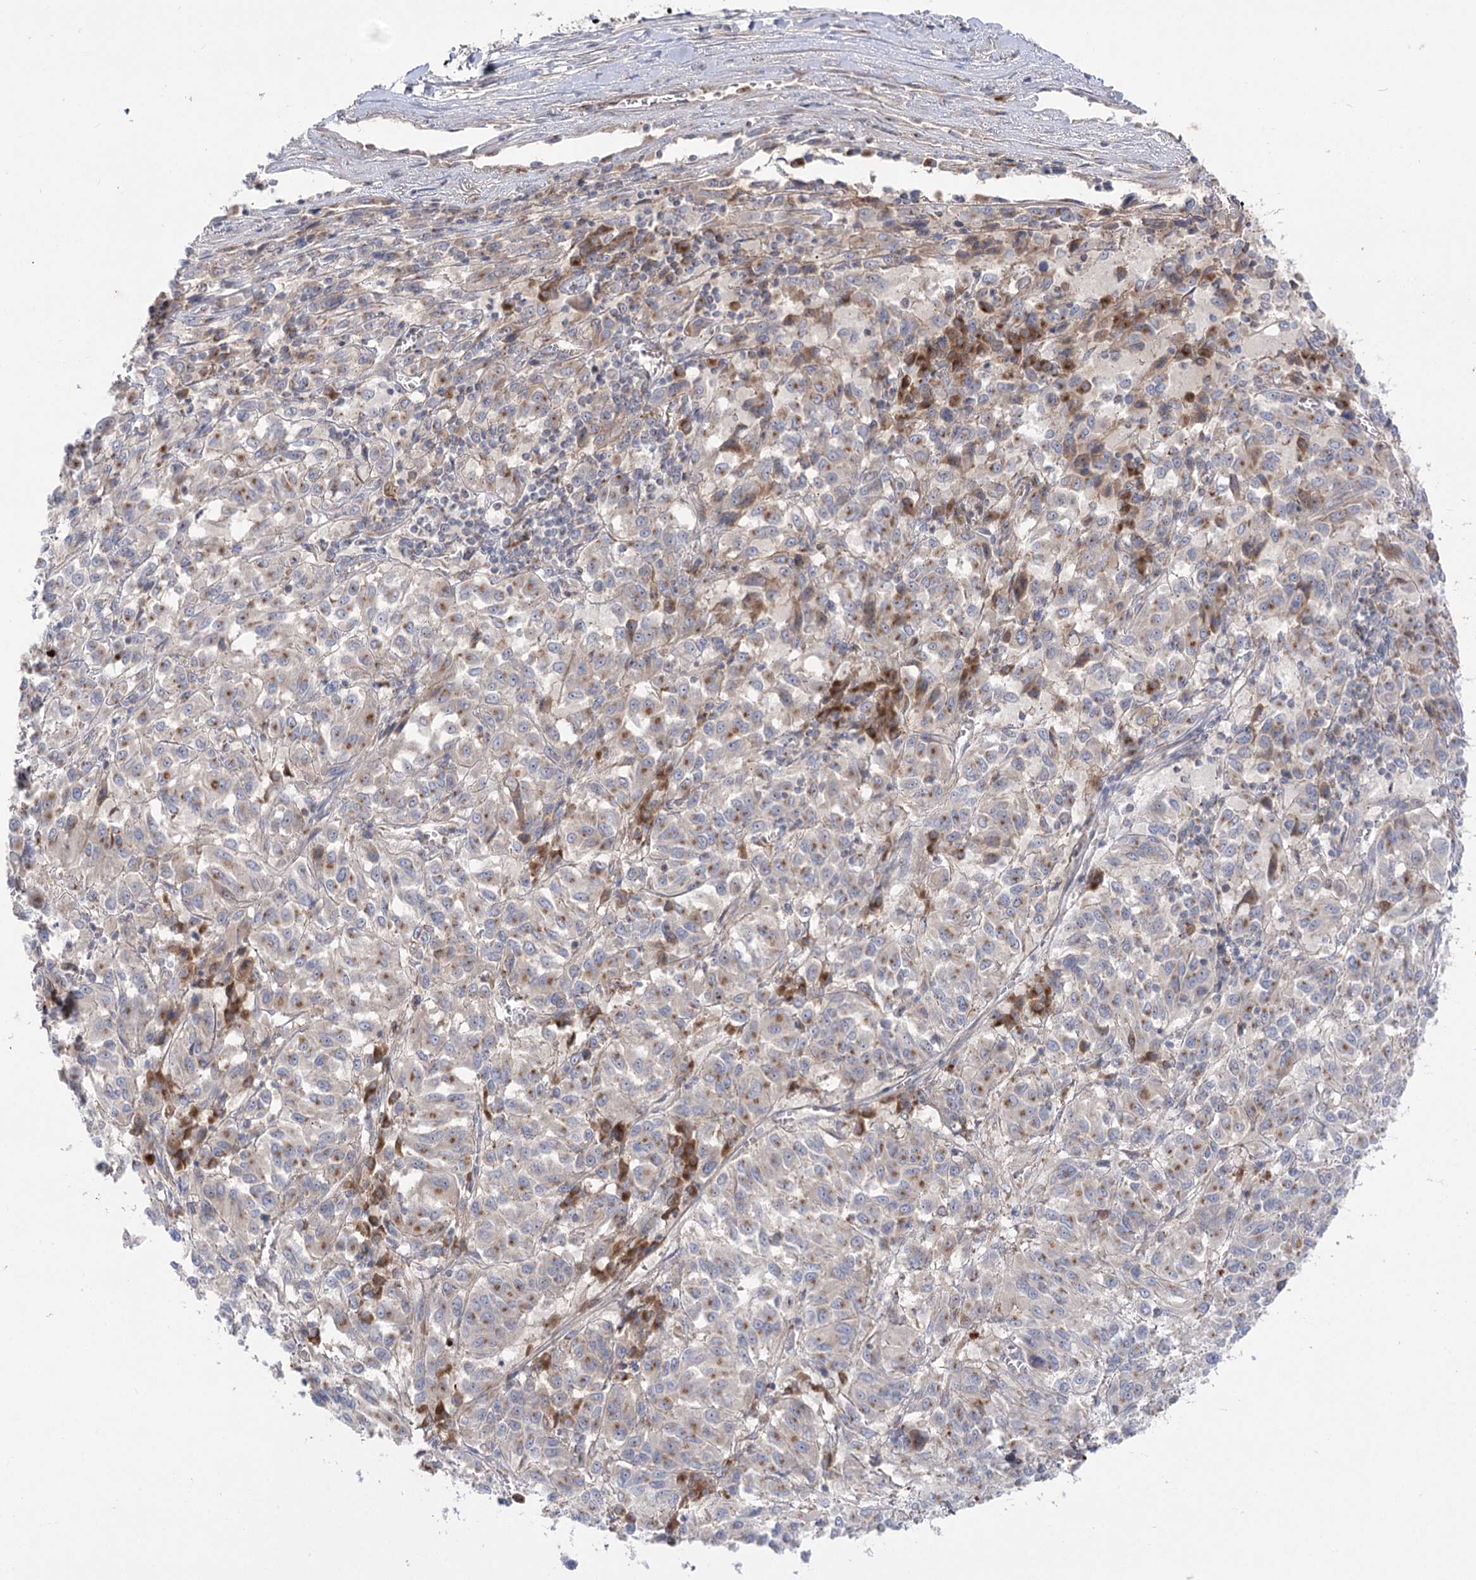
{"staining": {"intensity": "weak", "quantity": "25%-75%", "location": "cytoplasmic/membranous"}, "tissue": "melanoma", "cell_type": "Tumor cells", "image_type": "cancer", "snomed": [{"axis": "morphology", "description": "Malignant melanoma, Metastatic site"}, {"axis": "topography", "description": "Lung"}], "caption": "Approximately 25%-75% of tumor cells in malignant melanoma (metastatic site) reveal weak cytoplasmic/membranous protein expression as visualized by brown immunohistochemical staining.", "gene": "GBF1", "patient": {"sex": "male", "age": 64}}